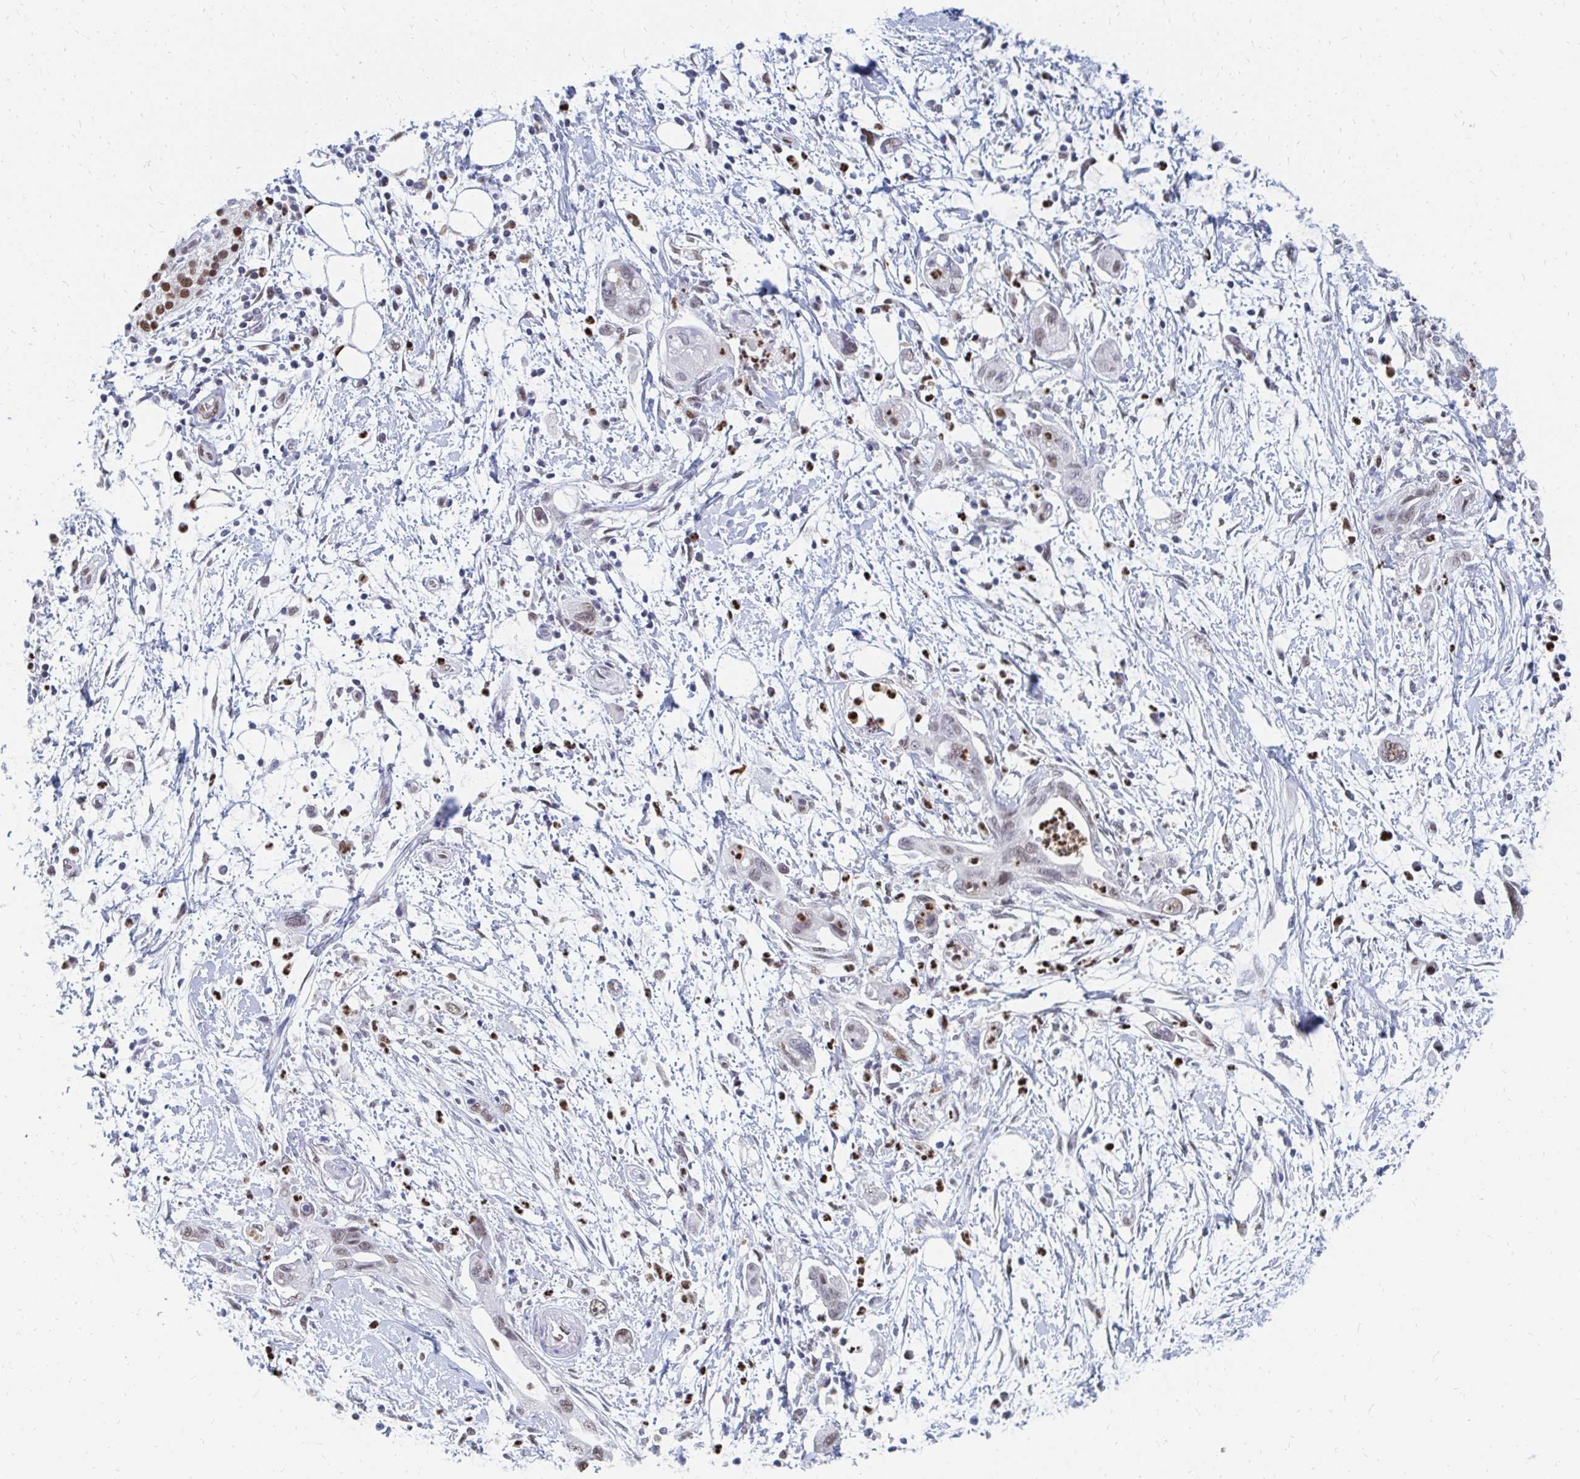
{"staining": {"intensity": "weak", "quantity": ">75%", "location": "nuclear"}, "tissue": "pancreatic cancer", "cell_type": "Tumor cells", "image_type": "cancer", "snomed": [{"axis": "morphology", "description": "Adenocarcinoma, NOS"}, {"axis": "topography", "description": "Pancreas"}], "caption": "Pancreatic cancer stained with a protein marker shows weak staining in tumor cells.", "gene": "PLK3", "patient": {"sex": "female", "age": 73}}